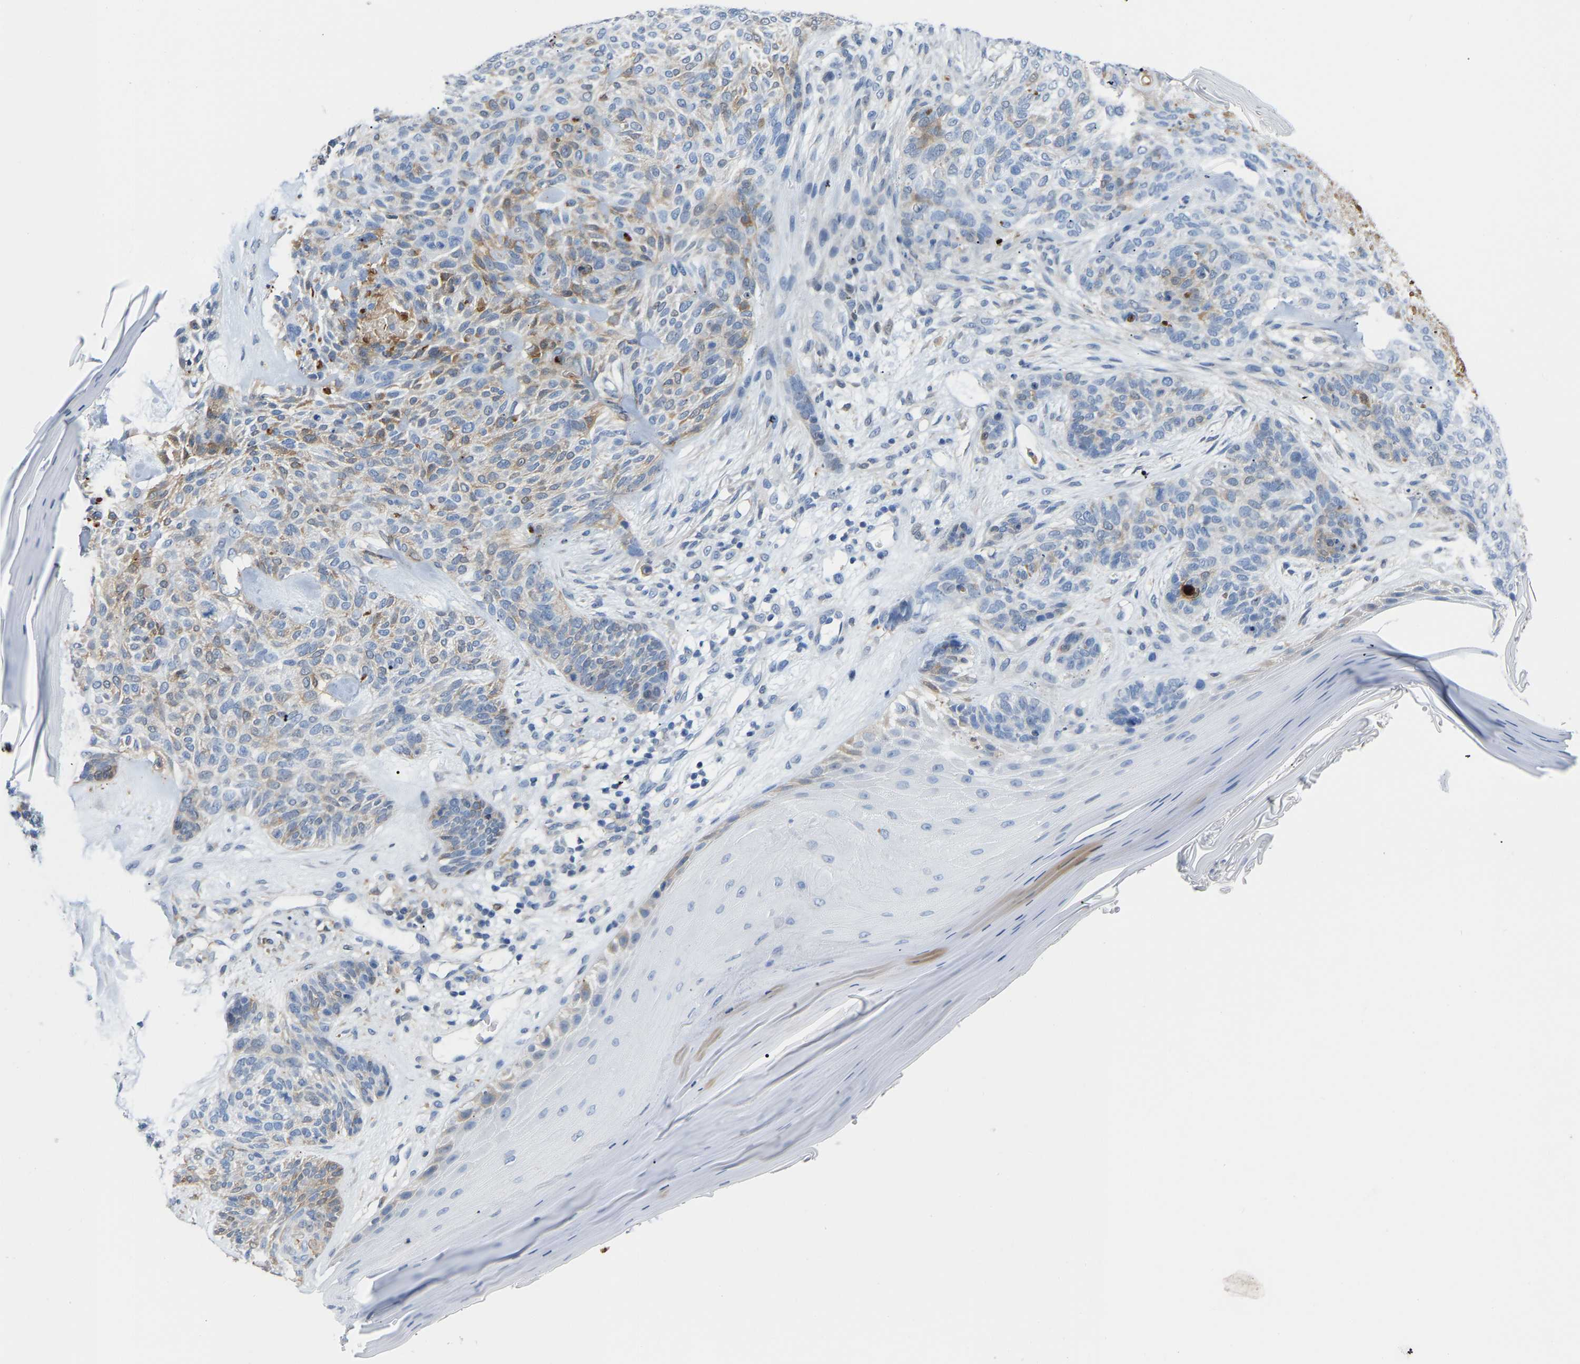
{"staining": {"intensity": "moderate", "quantity": "<25%", "location": "cytoplasmic/membranous"}, "tissue": "skin cancer", "cell_type": "Tumor cells", "image_type": "cancer", "snomed": [{"axis": "morphology", "description": "Basal cell carcinoma"}, {"axis": "topography", "description": "Skin"}], "caption": "Immunohistochemical staining of skin basal cell carcinoma shows moderate cytoplasmic/membranous protein positivity in about <25% of tumor cells.", "gene": "ABTB2", "patient": {"sex": "male", "age": 55}}